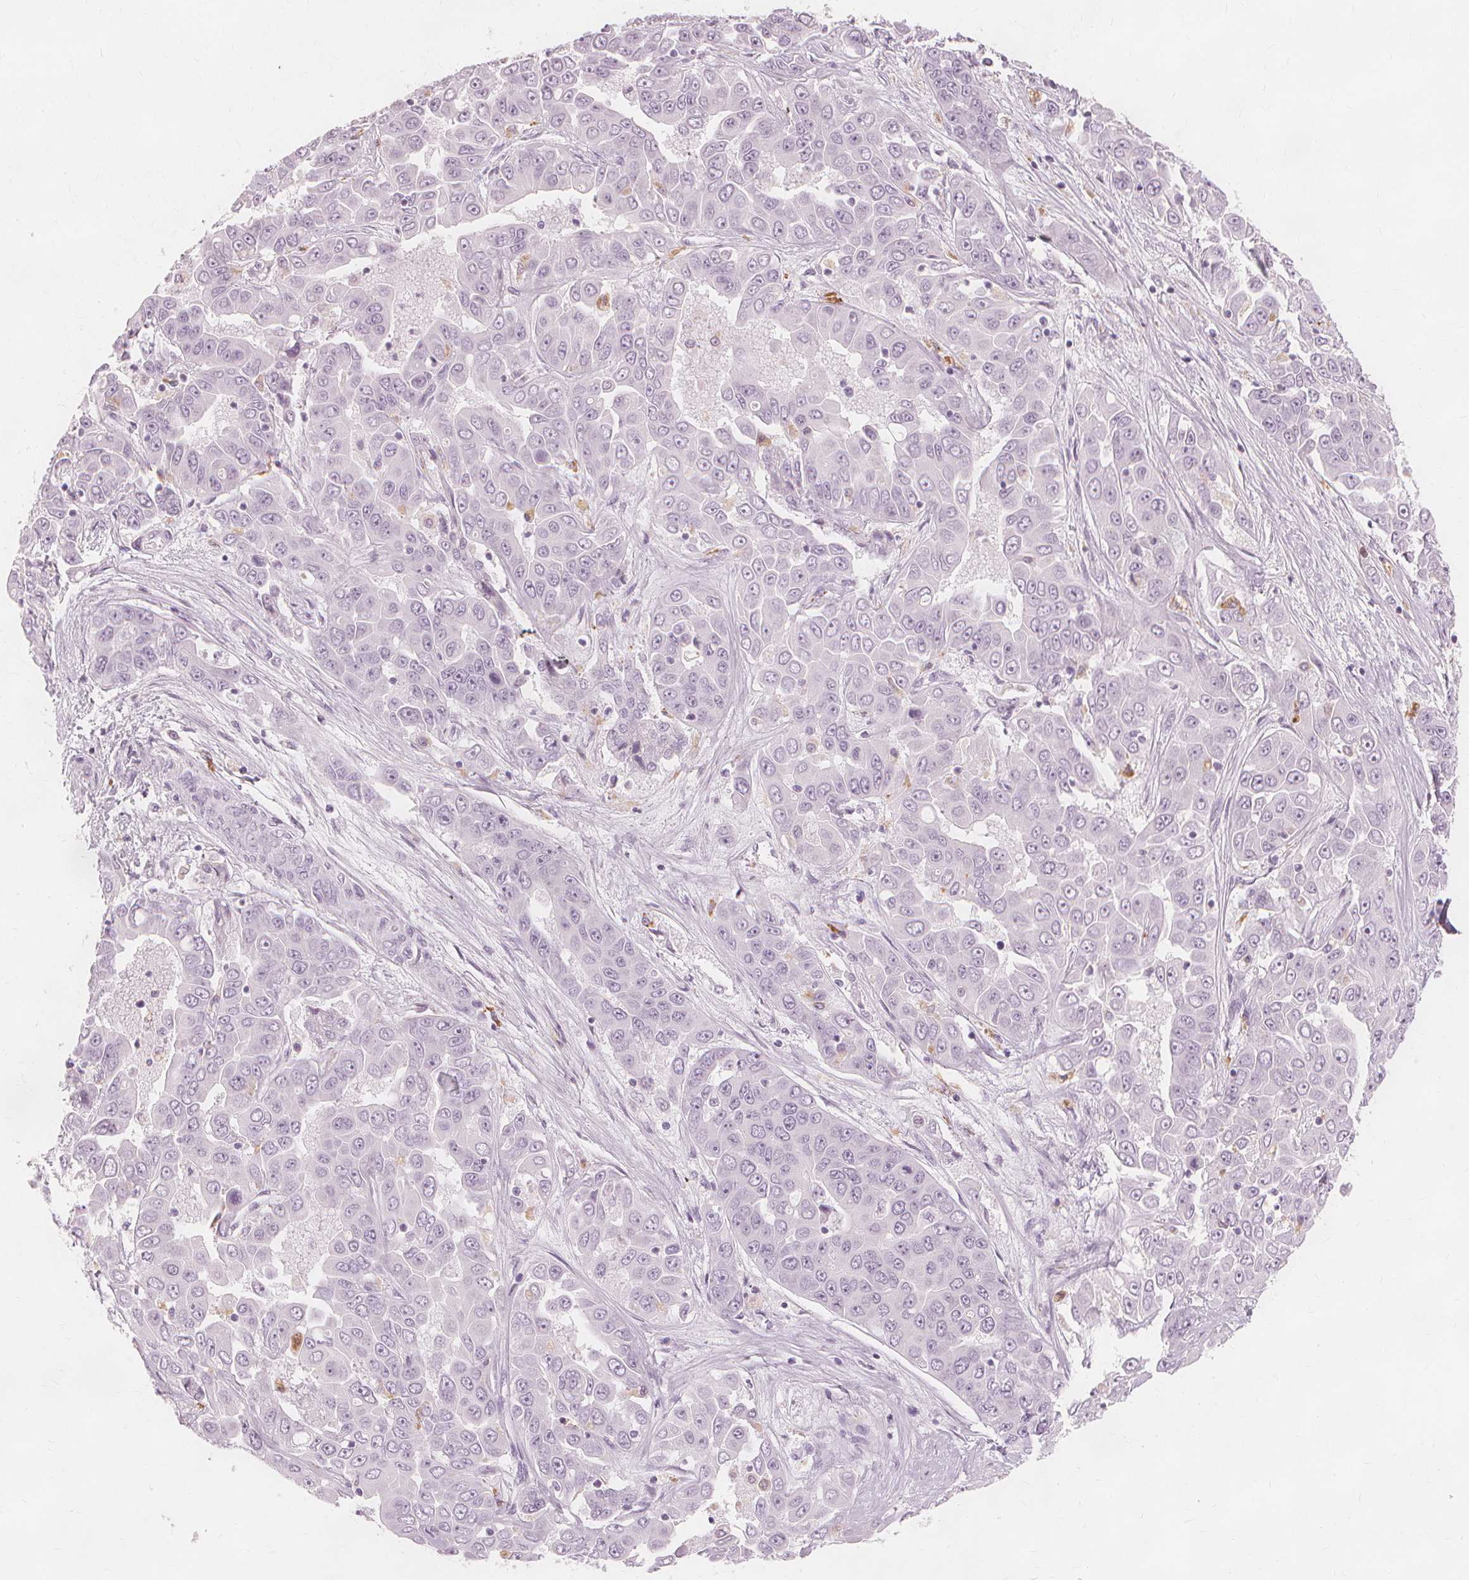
{"staining": {"intensity": "negative", "quantity": "none", "location": "none"}, "tissue": "liver cancer", "cell_type": "Tumor cells", "image_type": "cancer", "snomed": [{"axis": "morphology", "description": "Cholangiocarcinoma"}, {"axis": "topography", "description": "Liver"}], "caption": "The image exhibits no significant positivity in tumor cells of liver cancer.", "gene": "TFF1", "patient": {"sex": "female", "age": 52}}